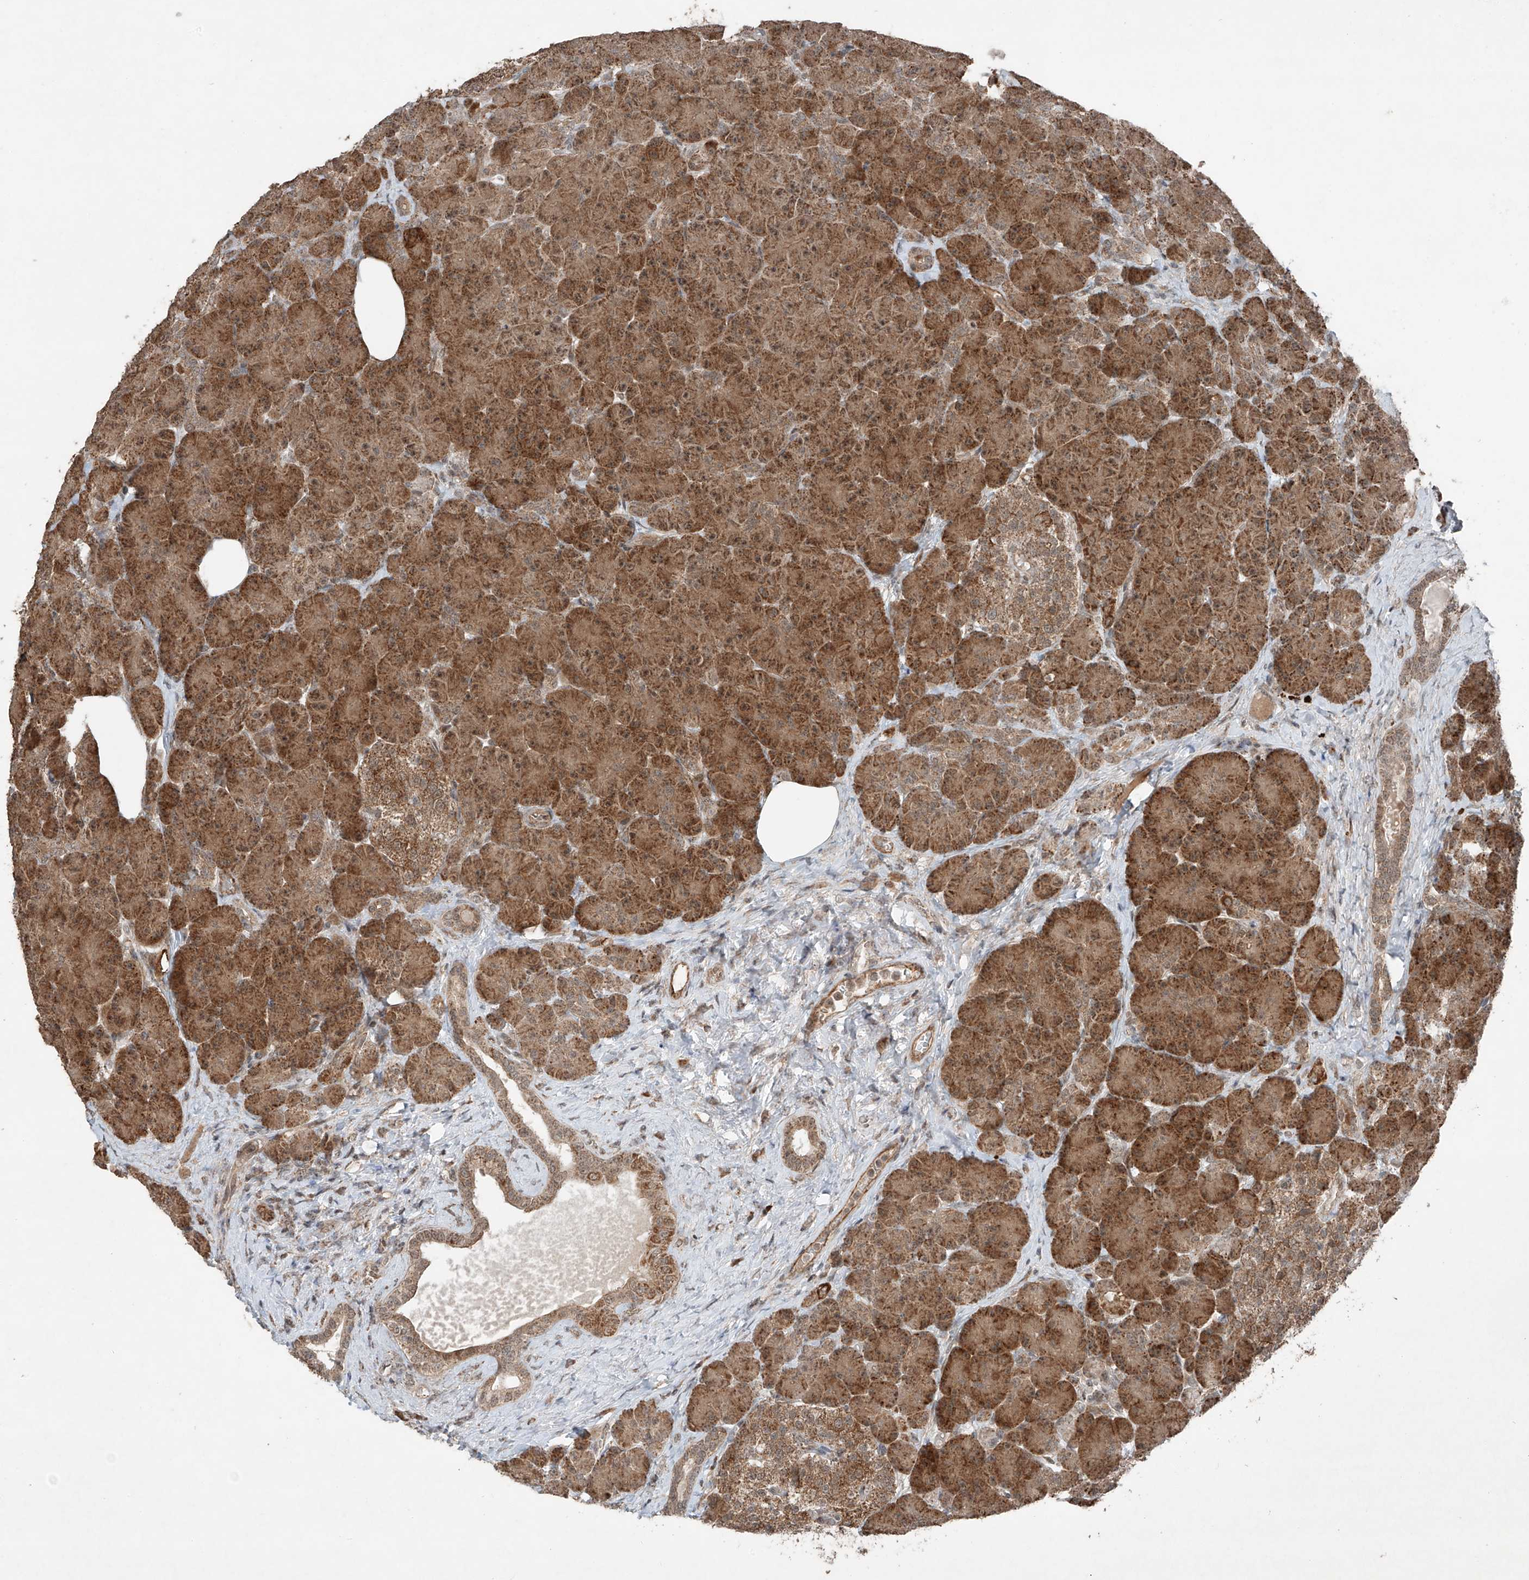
{"staining": {"intensity": "strong", "quantity": ">75%", "location": "cytoplasmic/membranous"}, "tissue": "pancreas", "cell_type": "Exocrine glandular cells", "image_type": "normal", "snomed": [{"axis": "morphology", "description": "Normal tissue, NOS"}, {"axis": "topography", "description": "Pancreas"}], "caption": "Pancreas stained with immunohistochemistry exhibits strong cytoplasmic/membranous expression in approximately >75% of exocrine glandular cells.", "gene": "ZNF620", "patient": {"sex": "female", "age": 43}}